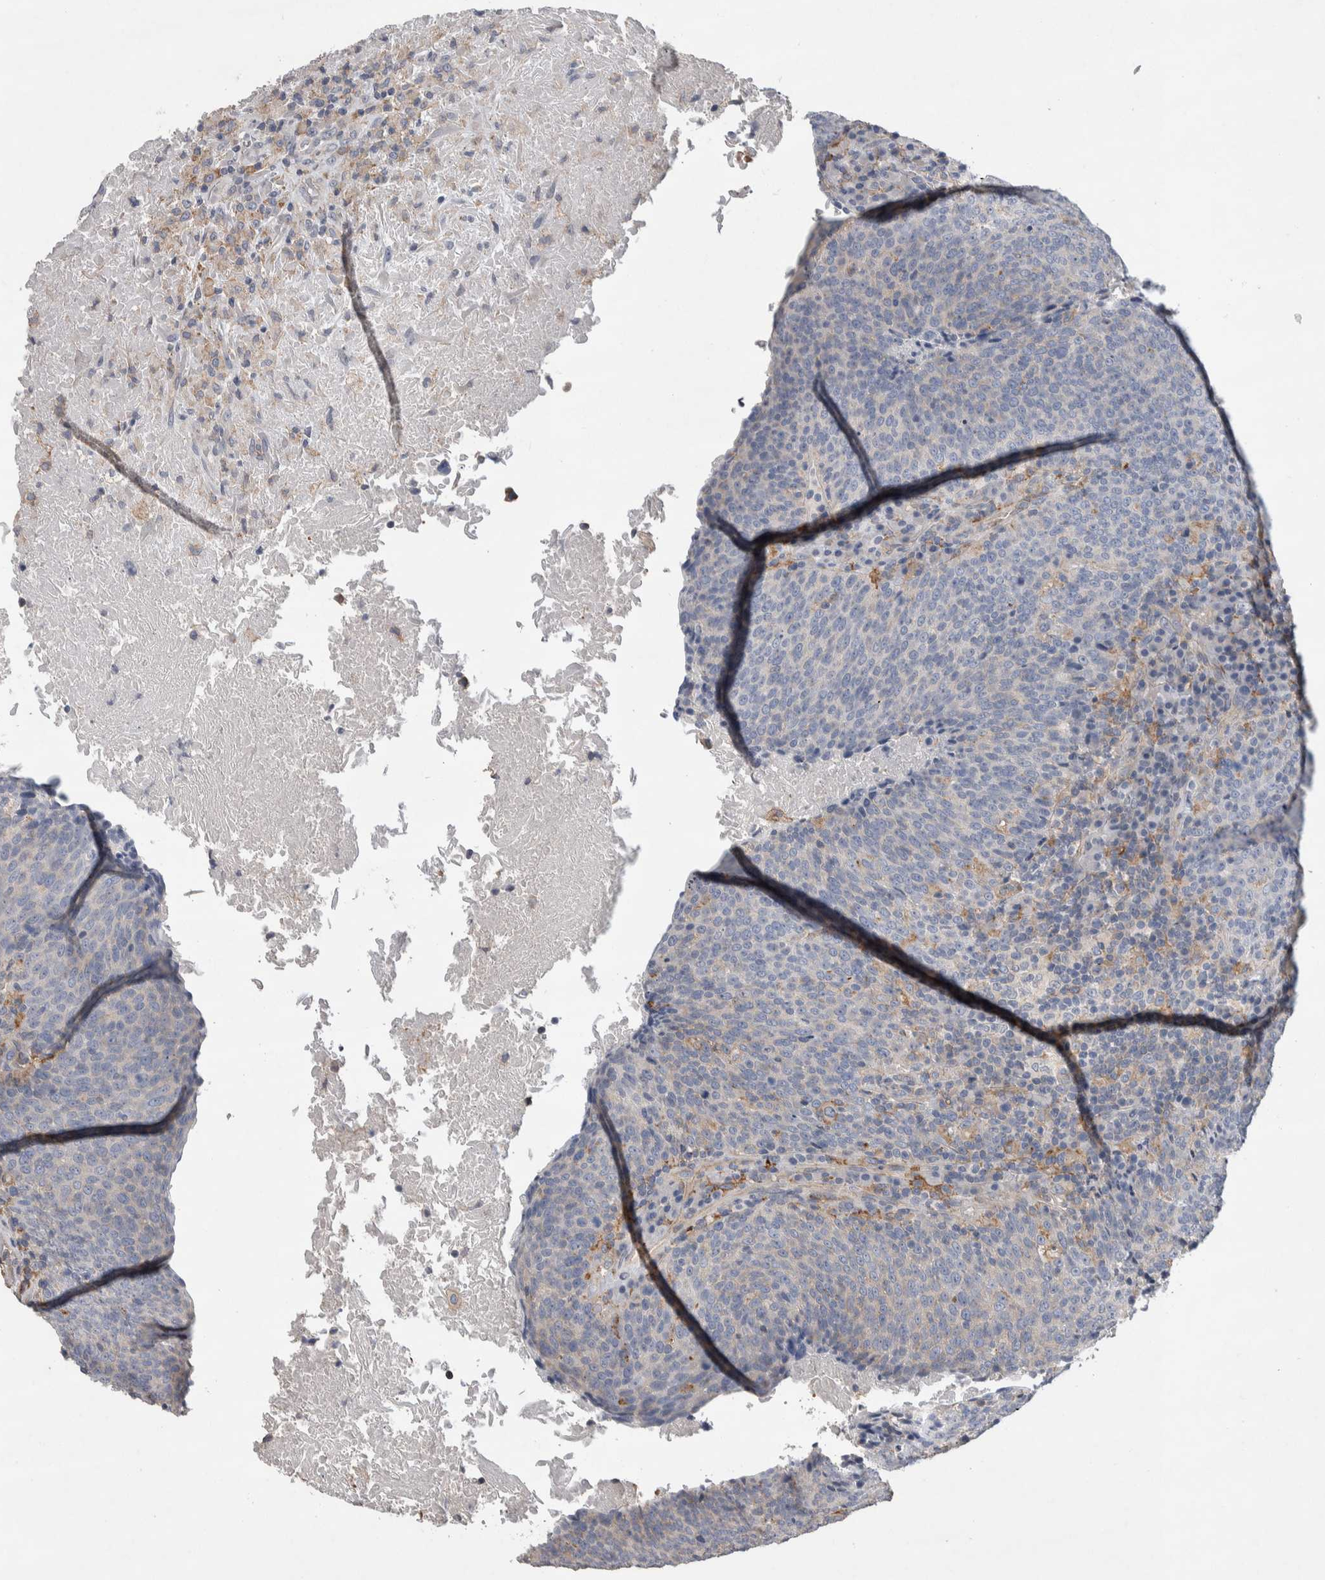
{"staining": {"intensity": "negative", "quantity": "none", "location": "none"}, "tissue": "head and neck cancer", "cell_type": "Tumor cells", "image_type": "cancer", "snomed": [{"axis": "morphology", "description": "Squamous cell carcinoma, NOS"}, {"axis": "morphology", "description": "Squamous cell carcinoma, metastatic, NOS"}, {"axis": "topography", "description": "Lymph node"}, {"axis": "topography", "description": "Head-Neck"}], "caption": "Immunohistochemical staining of human metastatic squamous cell carcinoma (head and neck) shows no significant positivity in tumor cells.", "gene": "GCNA", "patient": {"sex": "male", "age": 62}}